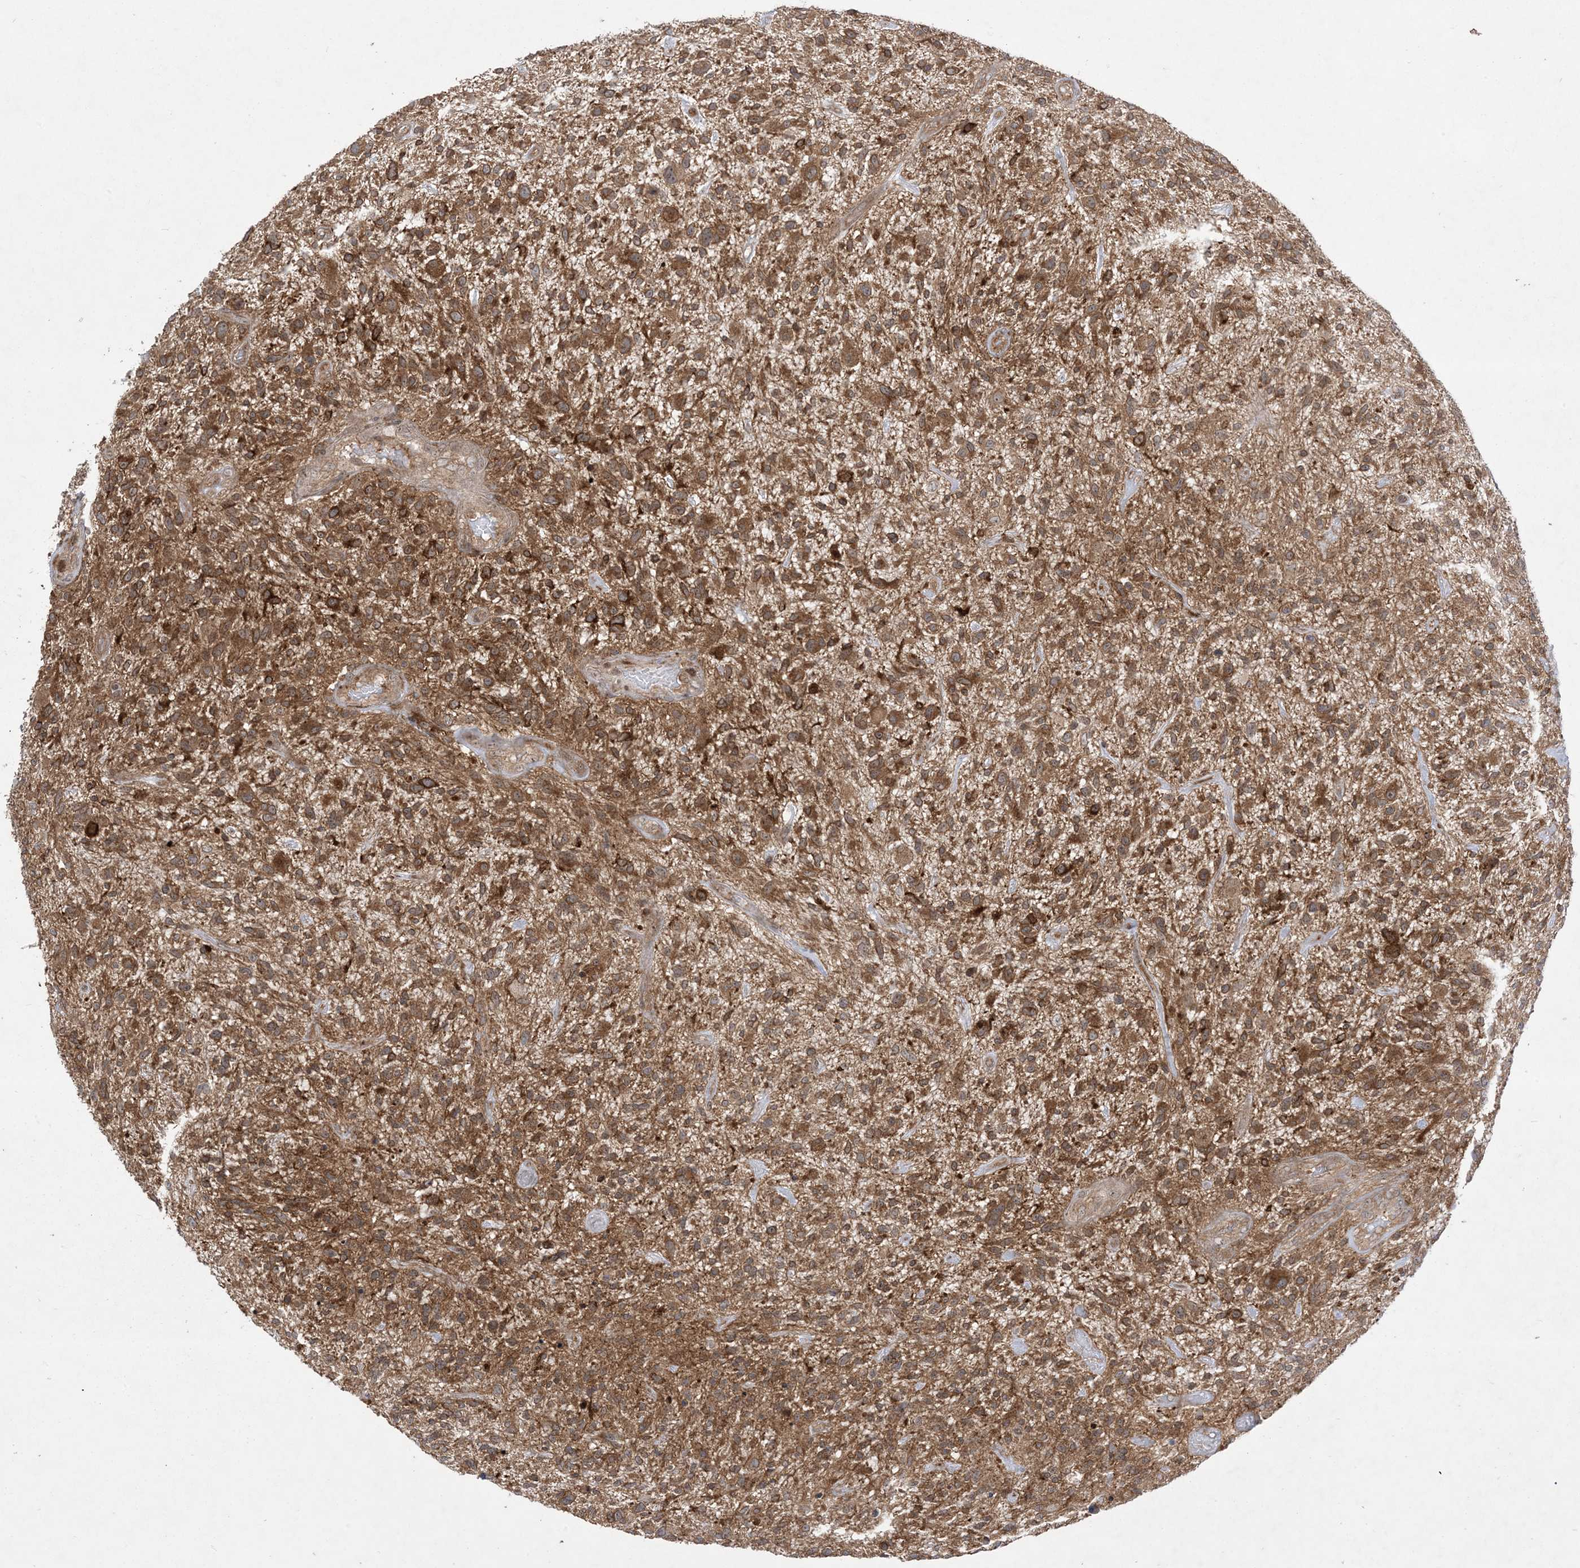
{"staining": {"intensity": "moderate", "quantity": ">75%", "location": "cytoplasmic/membranous"}, "tissue": "glioma", "cell_type": "Tumor cells", "image_type": "cancer", "snomed": [{"axis": "morphology", "description": "Glioma, malignant, High grade"}, {"axis": "topography", "description": "Brain"}], "caption": "Glioma stained with DAB immunohistochemistry shows medium levels of moderate cytoplasmic/membranous expression in about >75% of tumor cells.", "gene": "SOGA3", "patient": {"sex": "male", "age": 47}}